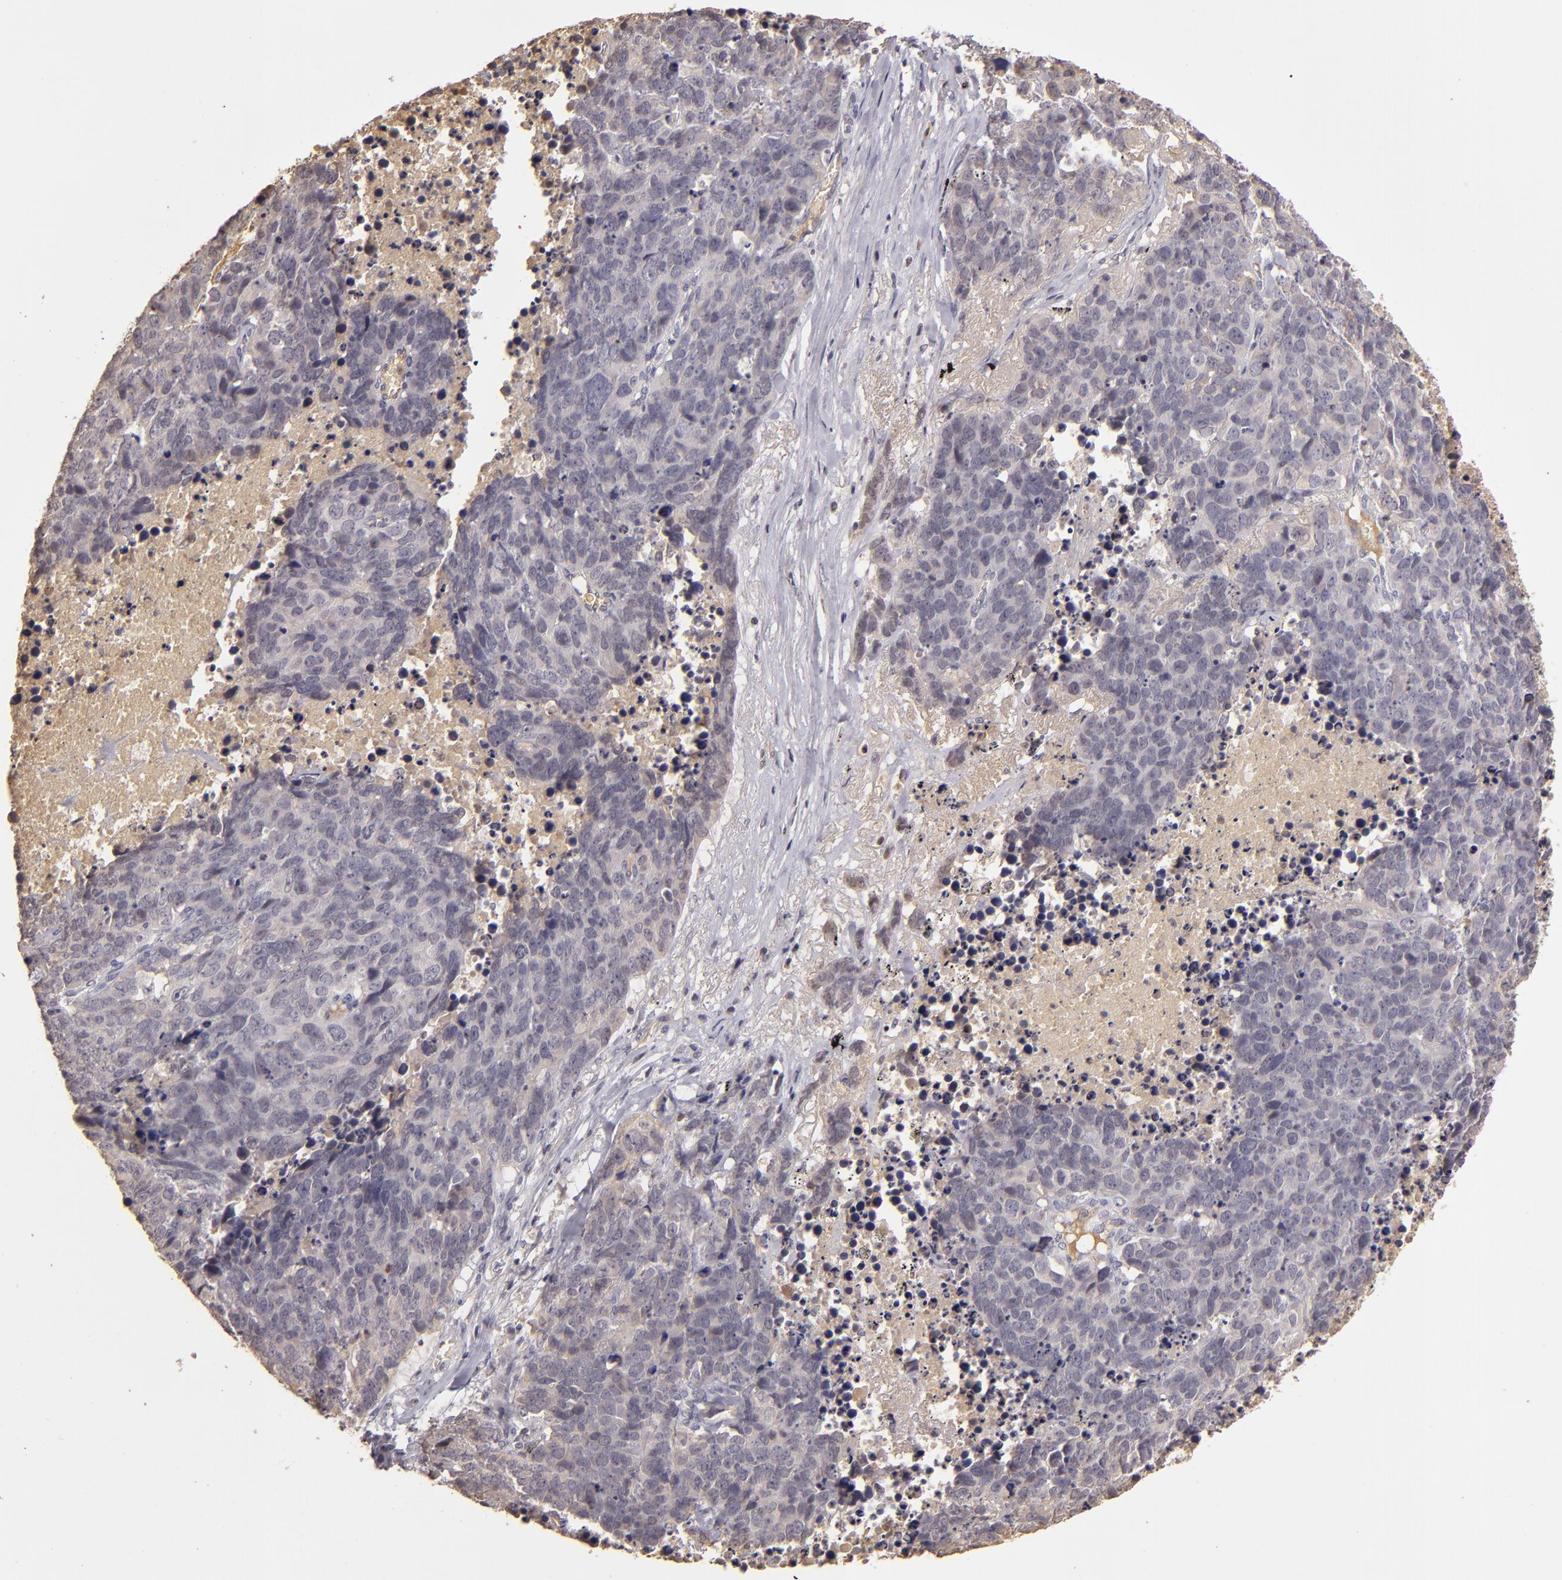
{"staining": {"intensity": "weak", "quantity": "<25%", "location": "cytoplasmic/membranous"}, "tissue": "lung cancer", "cell_type": "Tumor cells", "image_type": "cancer", "snomed": [{"axis": "morphology", "description": "Carcinoid, malignant, NOS"}, {"axis": "topography", "description": "Lung"}], "caption": "Tumor cells show no significant protein staining in lung cancer (carcinoid (malignant)).", "gene": "LRG1", "patient": {"sex": "male", "age": 60}}